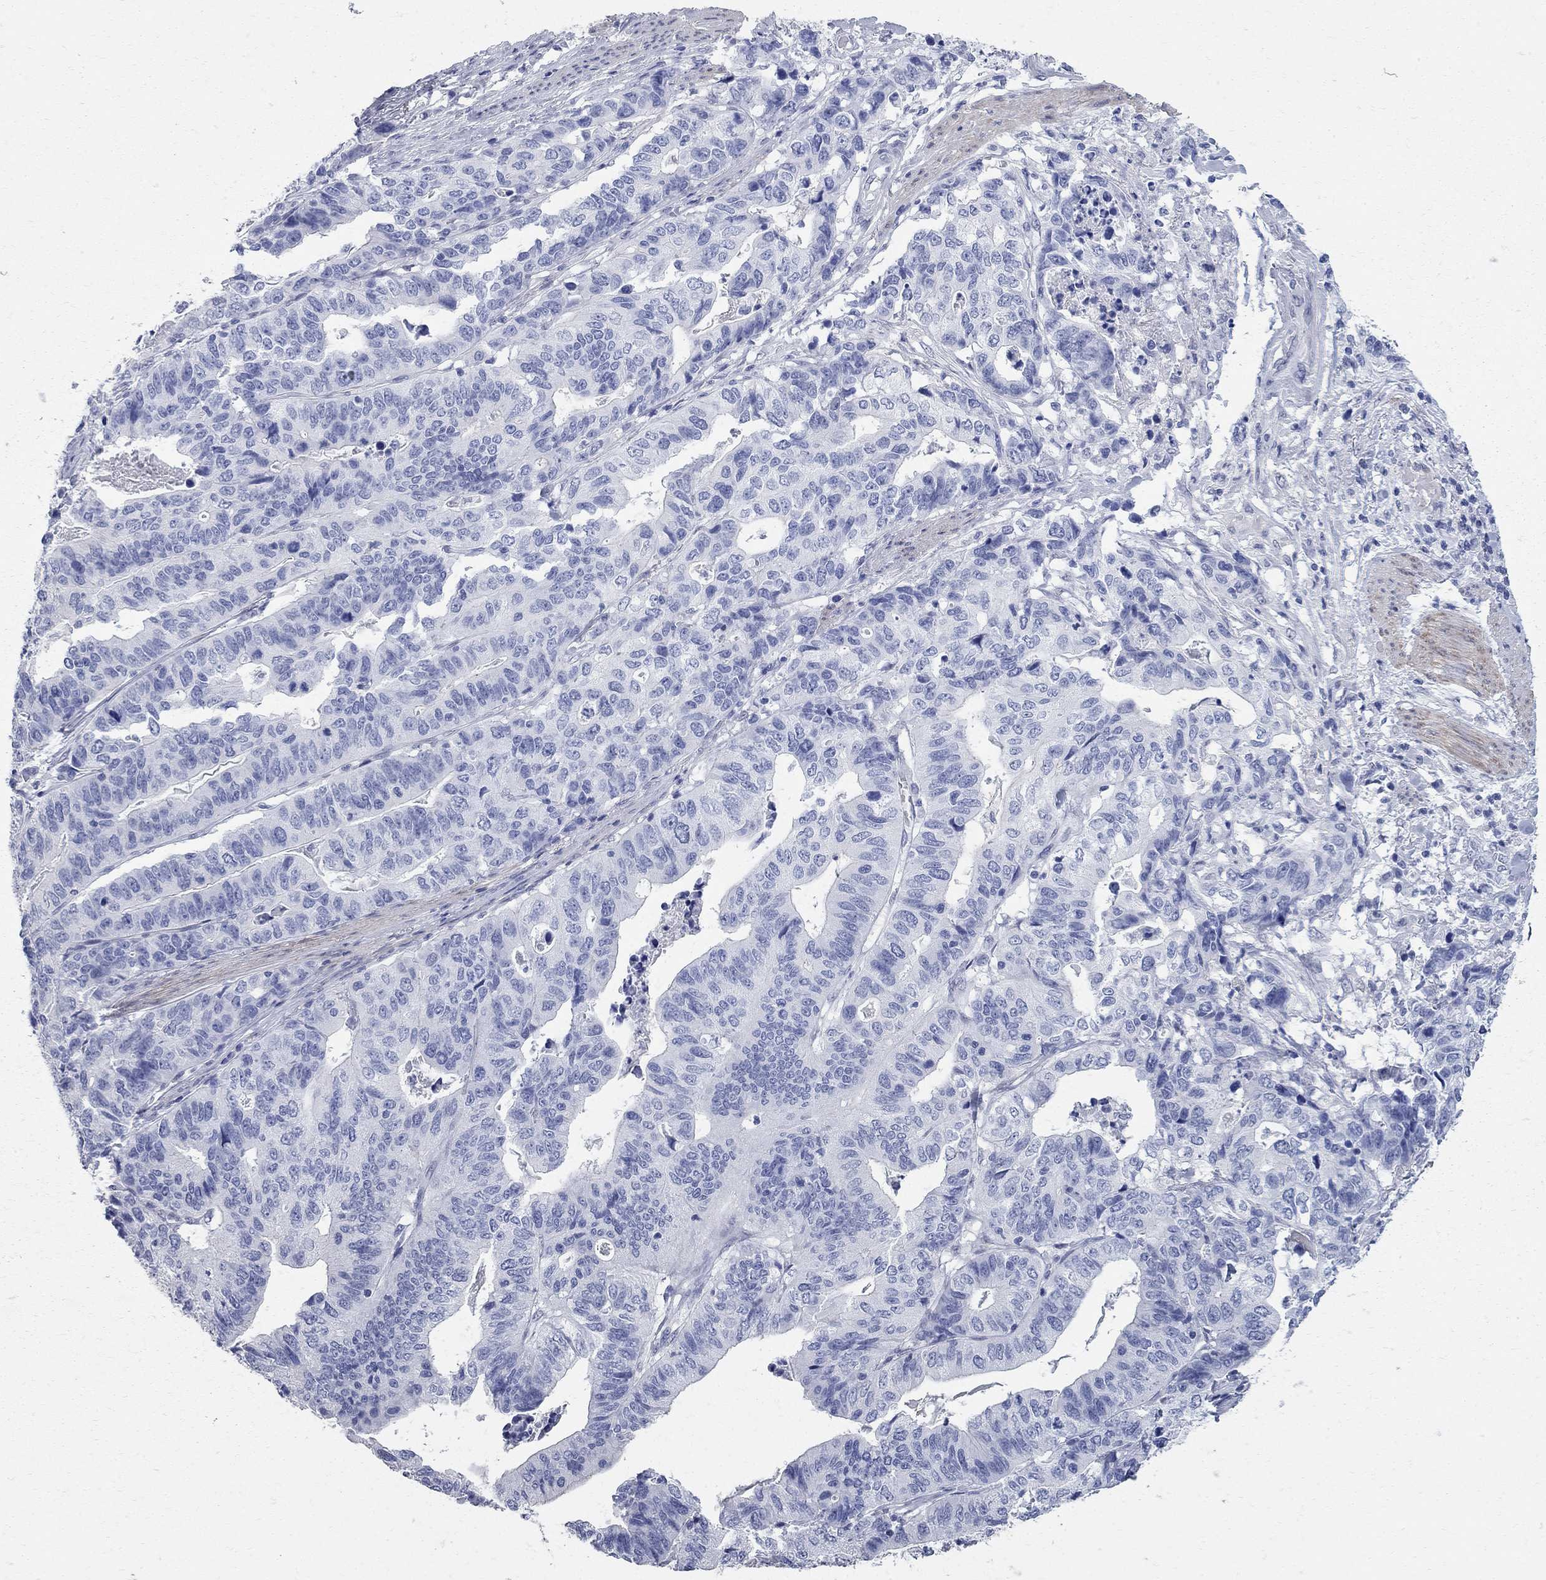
{"staining": {"intensity": "negative", "quantity": "none", "location": "none"}, "tissue": "stomach cancer", "cell_type": "Tumor cells", "image_type": "cancer", "snomed": [{"axis": "morphology", "description": "Adenocarcinoma, NOS"}, {"axis": "topography", "description": "Stomach, upper"}], "caption": "There is no significant expression in tumor cells of stomach adenocarcinoma. (DAB immunohistochemistry with hematoxylin counter stain).", "gene": "BPIFB1", "patient": {"sex": "female", "age": 67}}